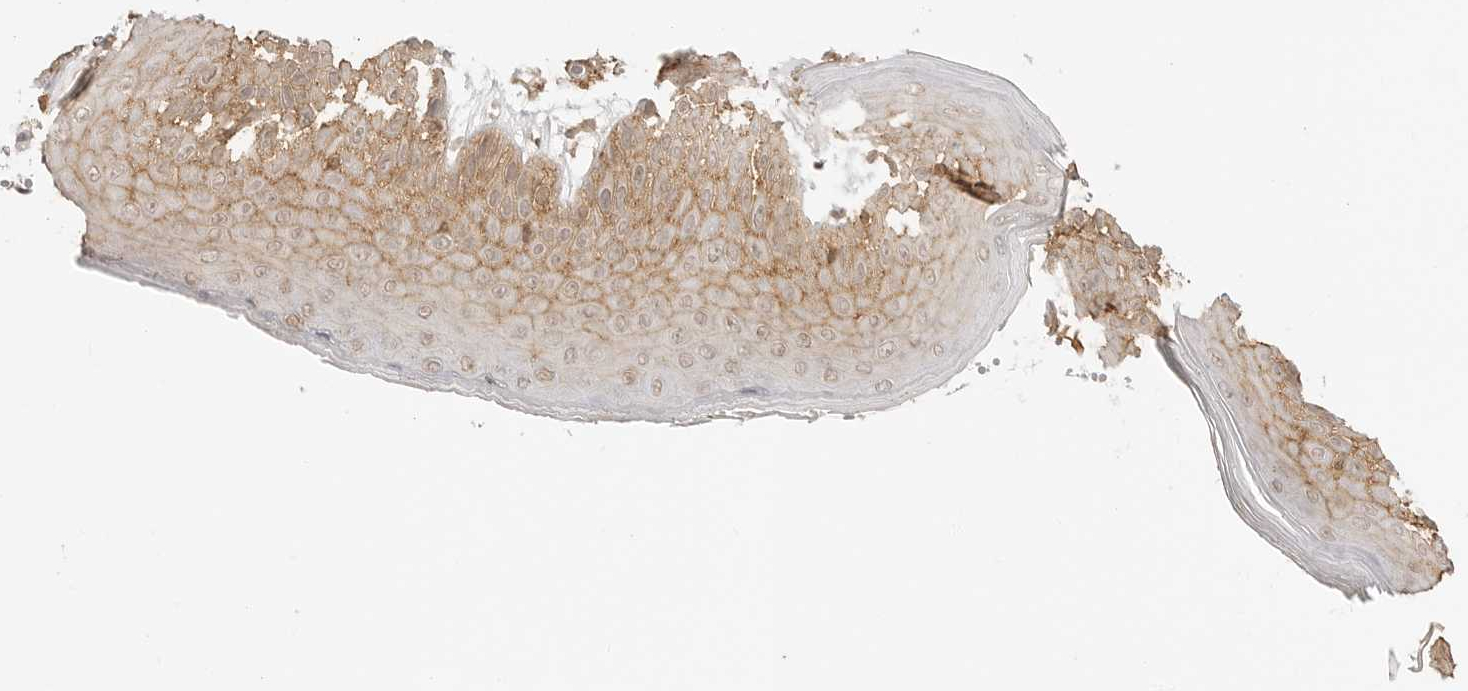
{"staining": {"intensity": "moderate", "quantity": ">75%", "location": "cytoplasmic/membranous"}, "tissue": "skin", "cell_type": "Epidermal cells", "image_type": "normal", "snomed": [{"axis": "morphology", "description": "Normal tissue, NOS"}, {"axis": "topography", "description": "Anal"}], "caption": "Immunohistochemistry (IHC) photomicrograph of benign skin stained for a protein (brown), which demonstrates medium levels of moderate cytoplasmic/membranous staining in about >75% of epidermal cells.", "gene": "EPHA1", "patient": {"sex": "male", "age": 74}}